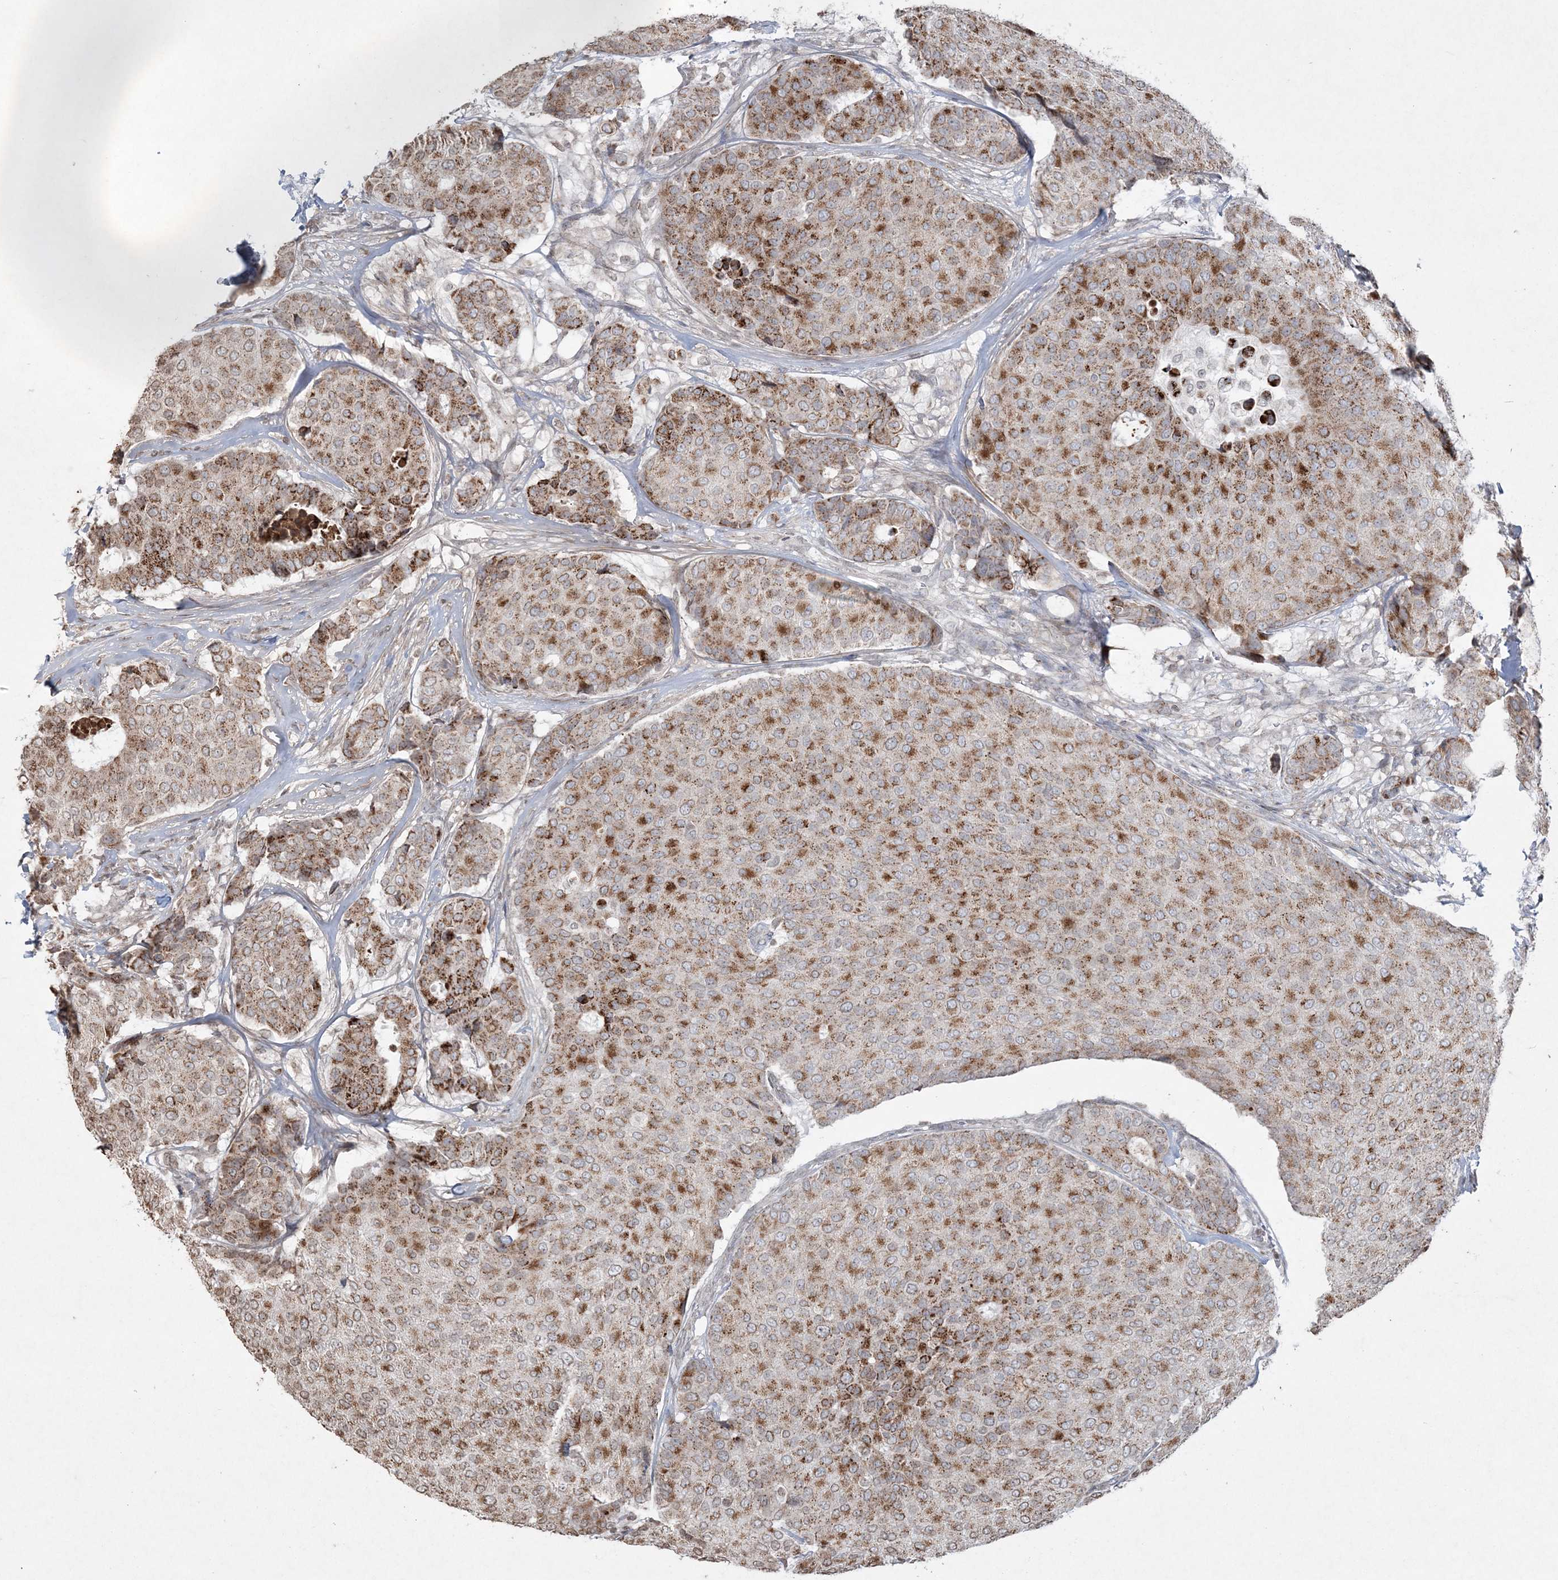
{"staining": {"intensity": "strong", "quantity": "25%-75%", "location": "cytoplasmic/membranous"}, "tissue": "breast cancer", "cell_type": "Tumor cells", "image_type": "cancer", "snomed": [{"axis": "morphology", "description": "Duct carcinoma"}, {"axis": "topography", "description": "Breast"}], "caption": "An IHC image of tumor tissue is shown. Protein staining in brown shows strong cytoplasmic/membranous positivity in breast invasive ductal carcinoma within tumor cells.", "gene": "TTC7A", "patient": {"sex": "female", "age": 75}}